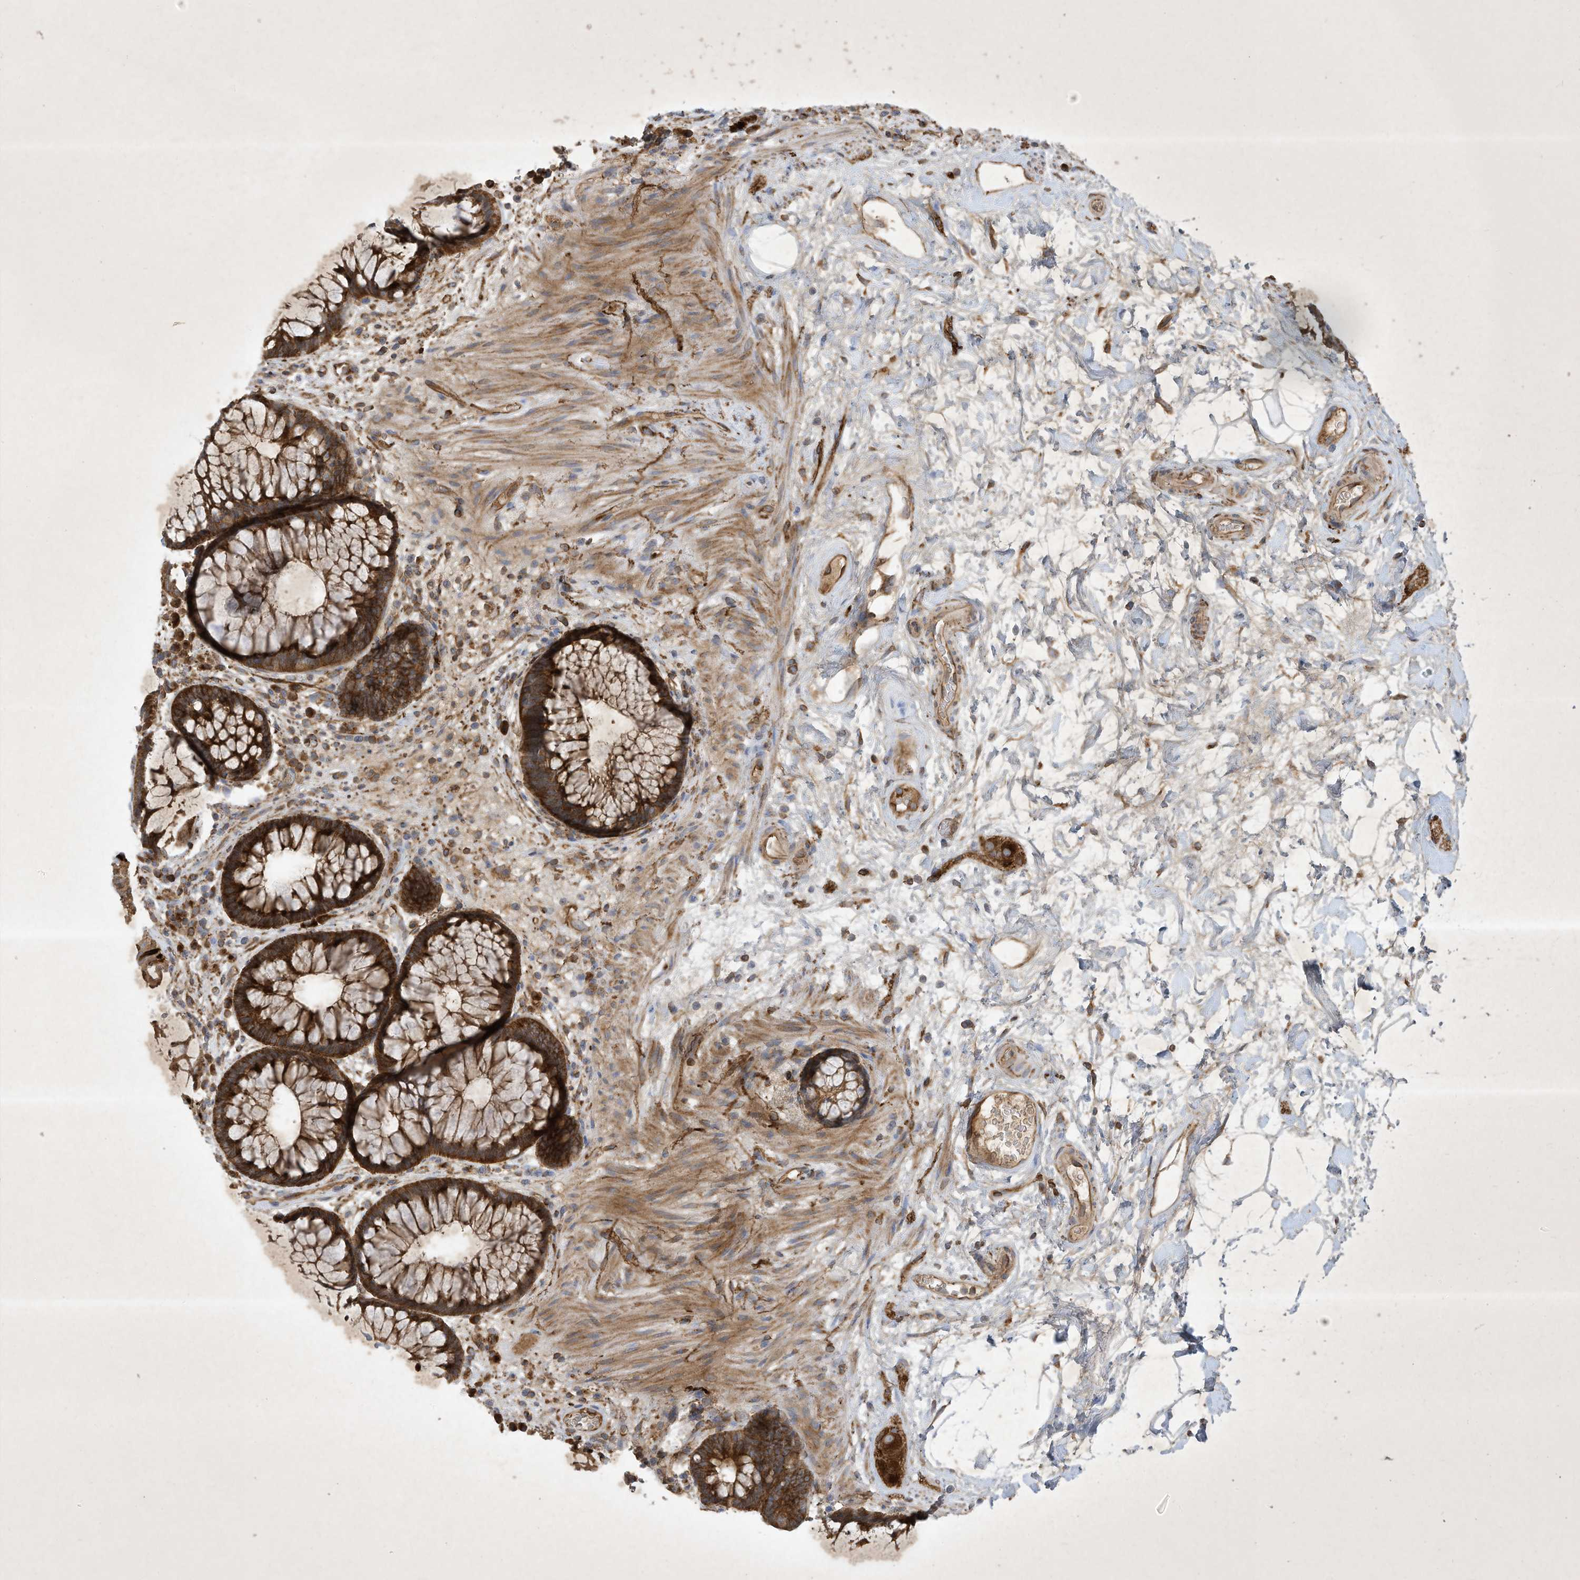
{"staining": {"intensity": "strong", "quantity": ">75%", "location": "cytoplasmic/membranous"}, "tissue": "rectum", "cell_type": "Glandular cells", "image_type": "normal", "snomed": [{"axis": "morphology", "description": "Normal tissue, NOS"}, {"axis": "topography", "description": "Rectum"}], "caption": "DAB immunohistochemical staining of normal rectum reveals strong cytoplasmic/membranous protein staining in approximately >75% of glandular cells. (Brightfield microscopy of DAB IHC at high magnification).", "gene": "SYNJ2", "patient": {"sex": "male", "age": 51}}